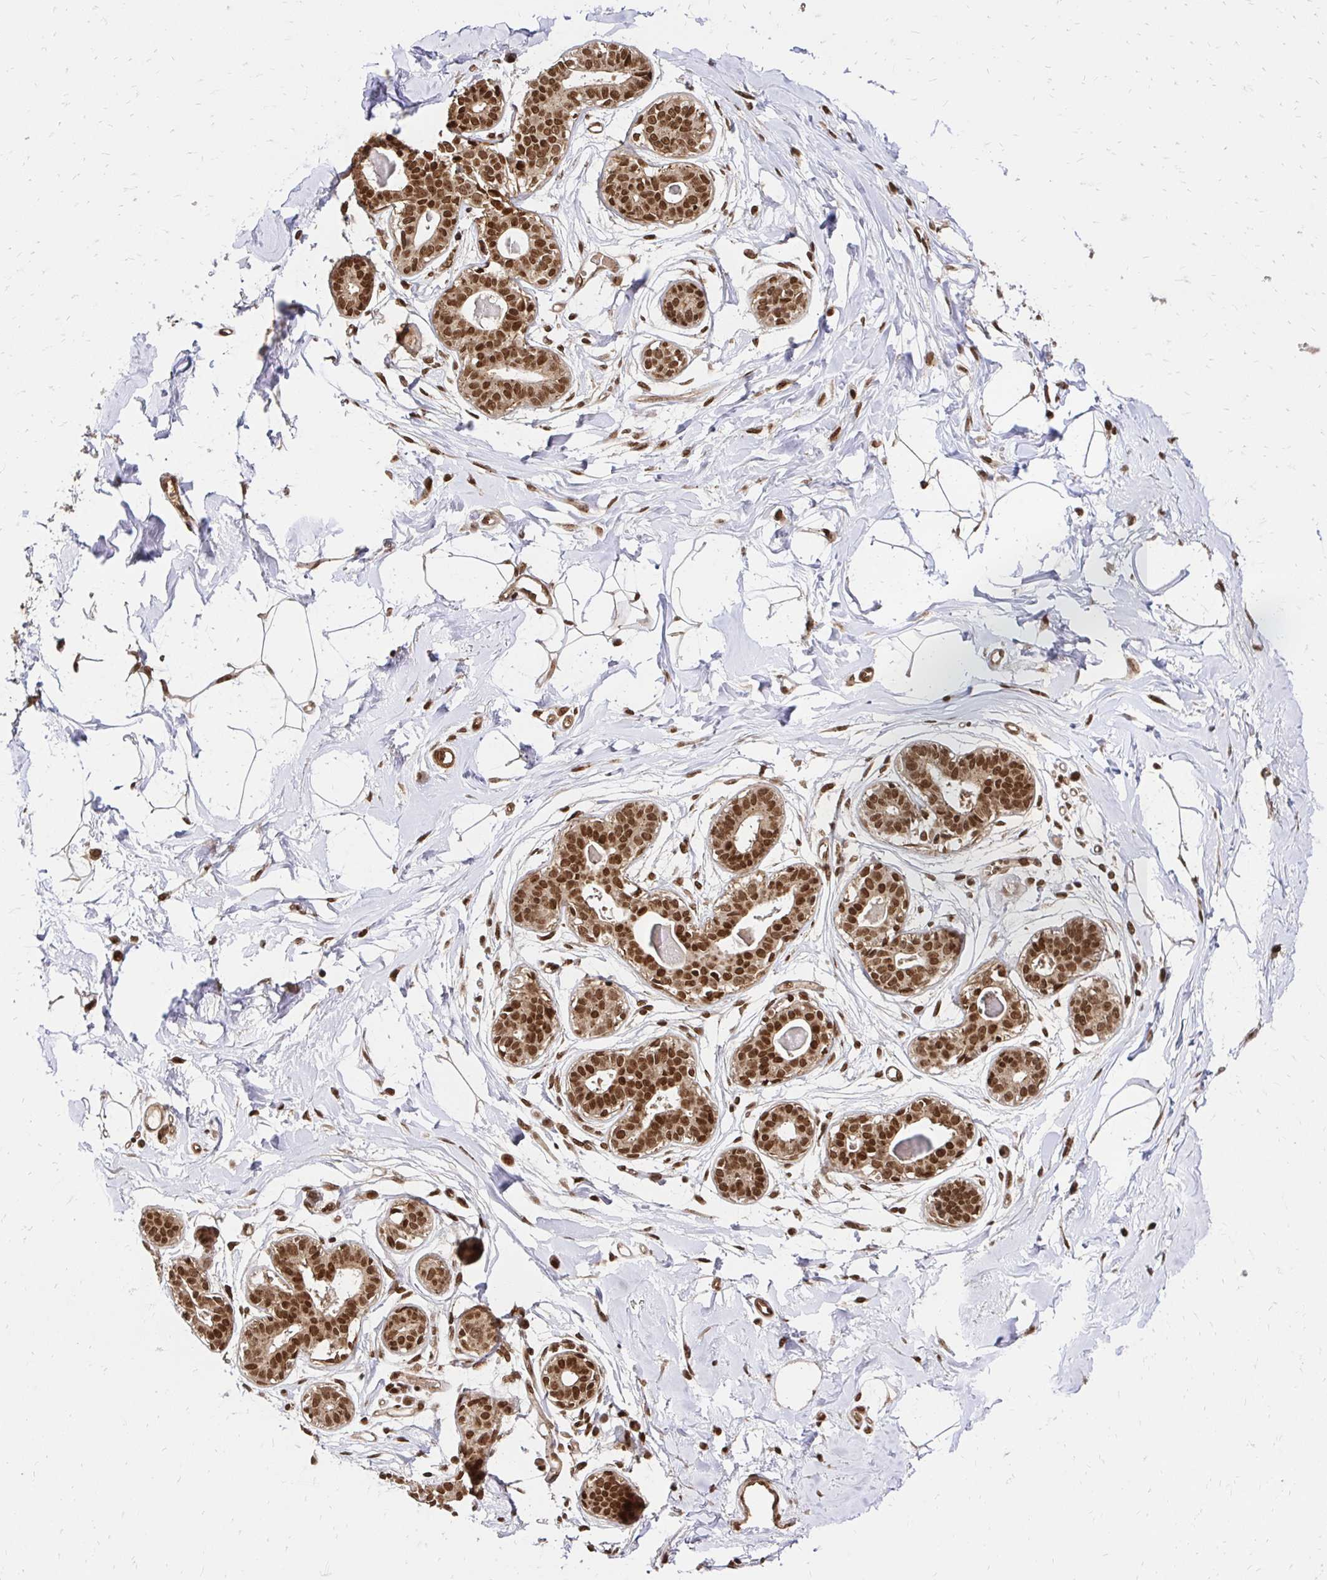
{"staining": {"intensity": "moderate", "quantity": "<25%", "location": "cytoplasmic/membranous,nuclear"}, "tissue": "breast", "cell_type": "Adipocytes", "image_type": "normal", "snomed": [{"axis": "morphology", "description": "Normal tissue, NOS"}, {"axis": "topography", "description": "Breast"}], "caption": "A brown stain highlights moderate cytoplasmic/membranous,nuclear expression of a protein in adipocytes of normal human breast. The staining is performed using DAB (3,3'-diaminobenzidine) brown chromogen to label protein expression. The nuclei are counter-stained blue using hematoxylin.", "gene": "GLYR1", "patient": {"sex": "female", "age": 45}}